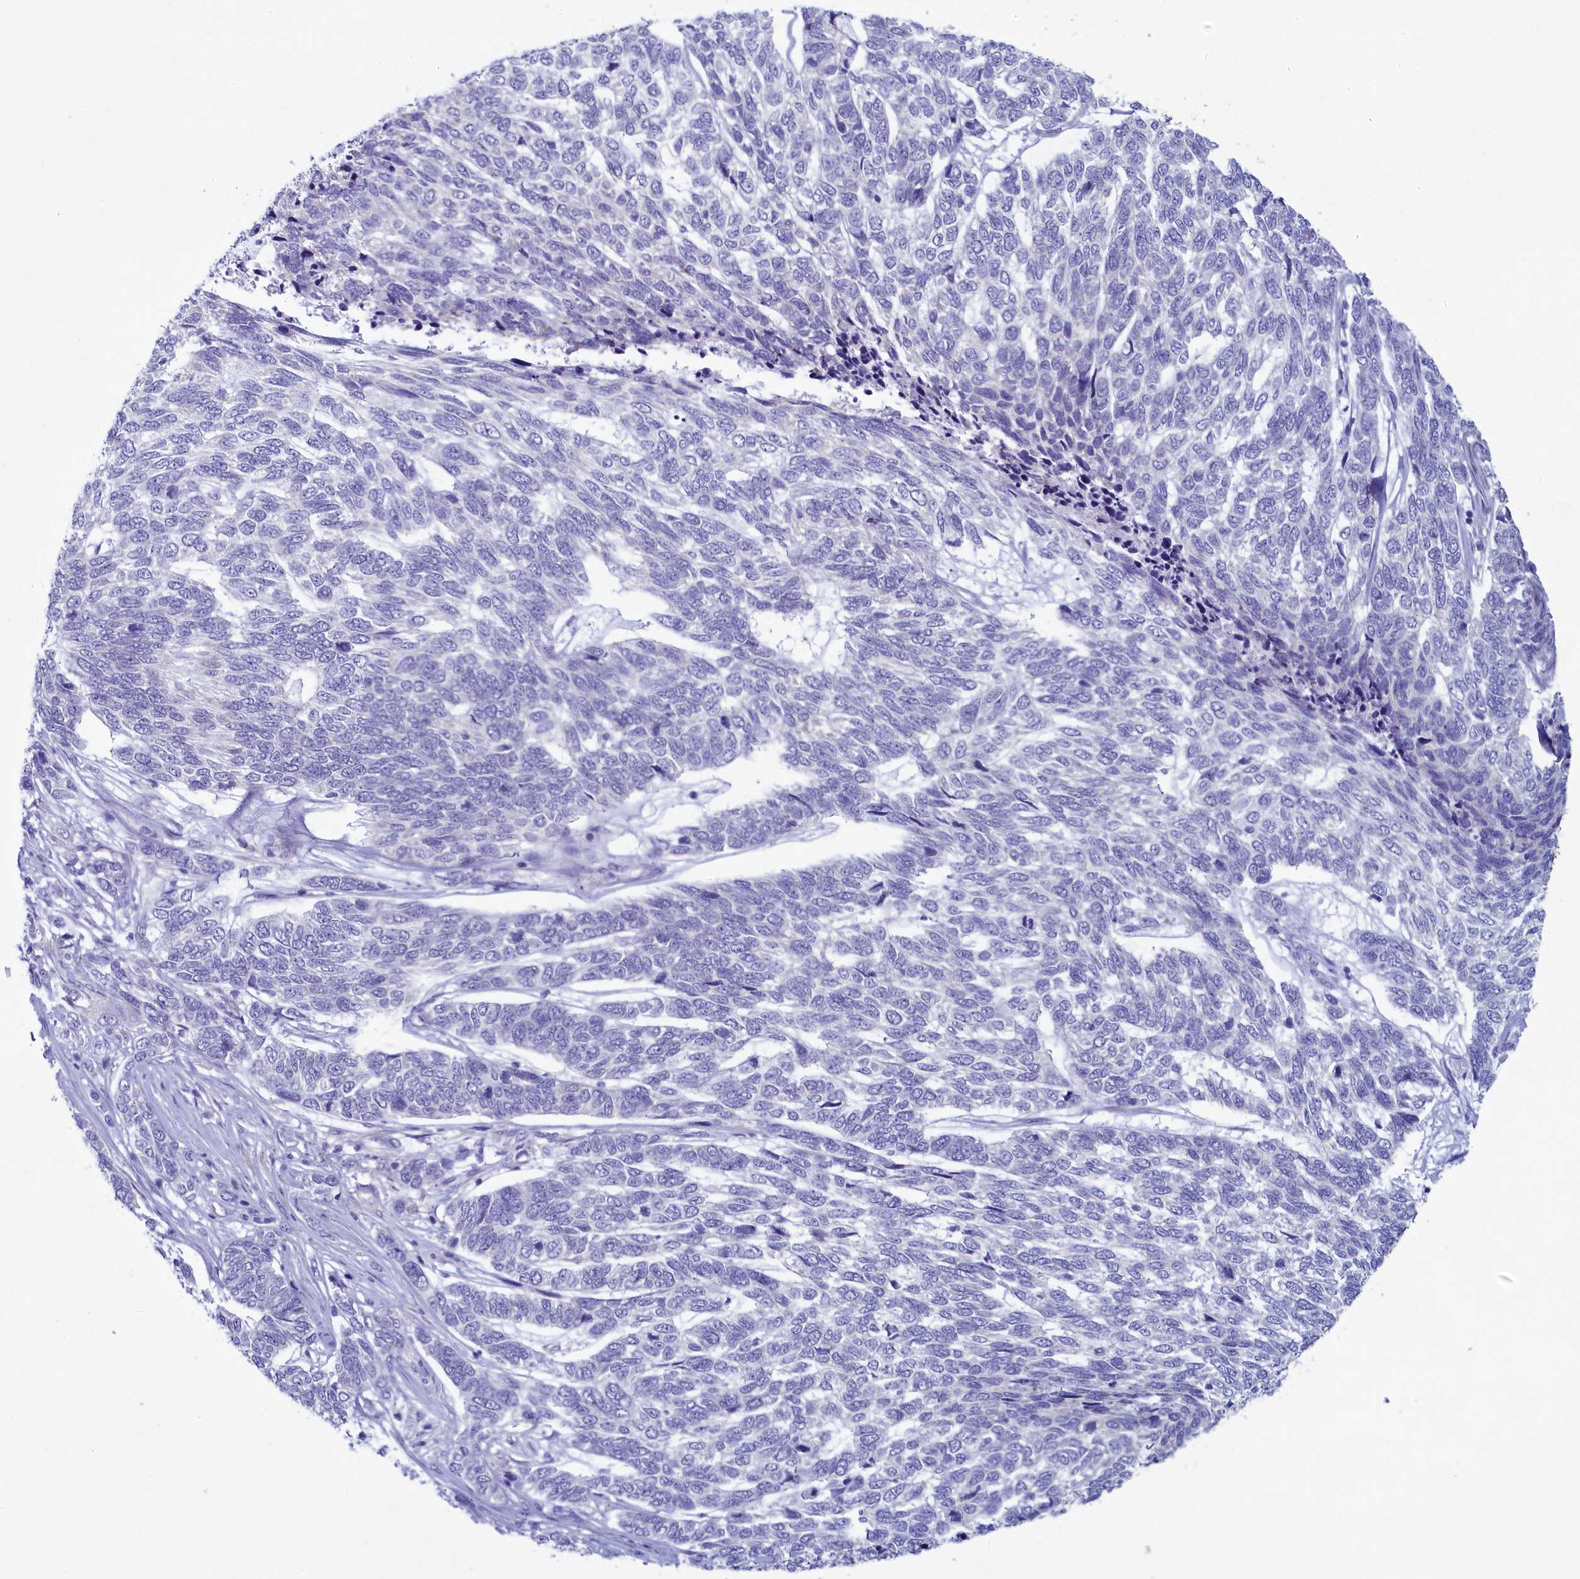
{"staining": {"intensity": "negative", "quantity": "none", "location": "none"}, "tissue": "skin cancer", "cell_type": "Tumor cells", "image_type": "cancer", "snomed": [{"axis": "morphology", "description": "Basal cell carcinoma"}, {"axis": "topography", "description": "Skin"}], "caption": "This is a image of IHC staining of basal cell carcinoma (skin), which shows no staining in tumor cells.", "gene": "SKA3", "patient": {"sex": "female", "age": 65}}